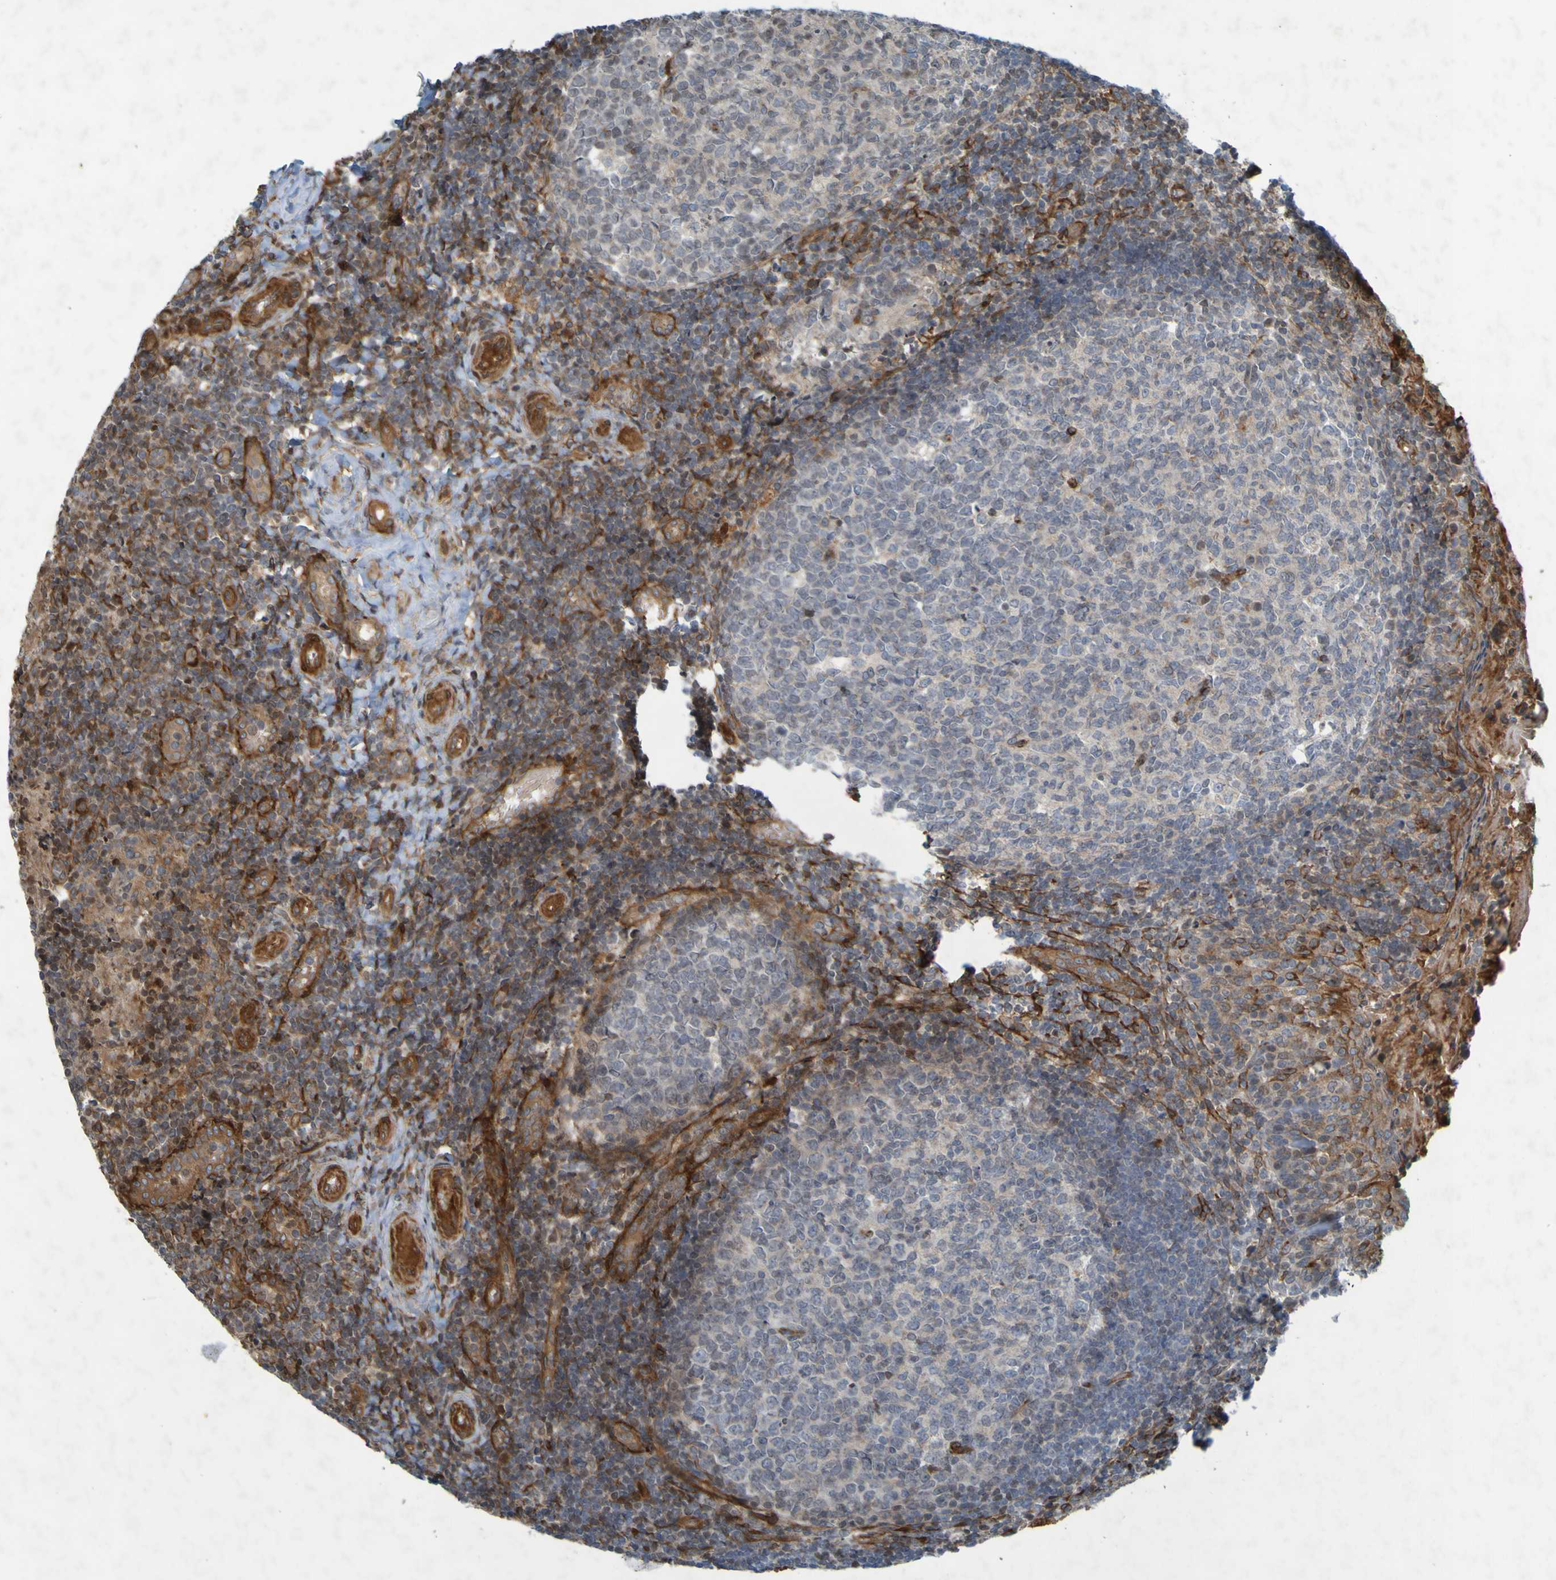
{"staining": {"intensity": "negative", "quantity": "none", "location": "none"}, "tissue": "tonsil", "cell_type": "Germinal center cells", "image_type": "normal", "snomed": [{"axis": "morphology", "description": "Normal tissue, NOS"}, {"axis": "topography", "description": "Tonsil"}], "caption": "A micrograph of tonsil stained for a protein demonstrates no brown staining in germinal center cells.", "gene": "GUCY1A1", "patient": {"sex": "female", "age": 19}}